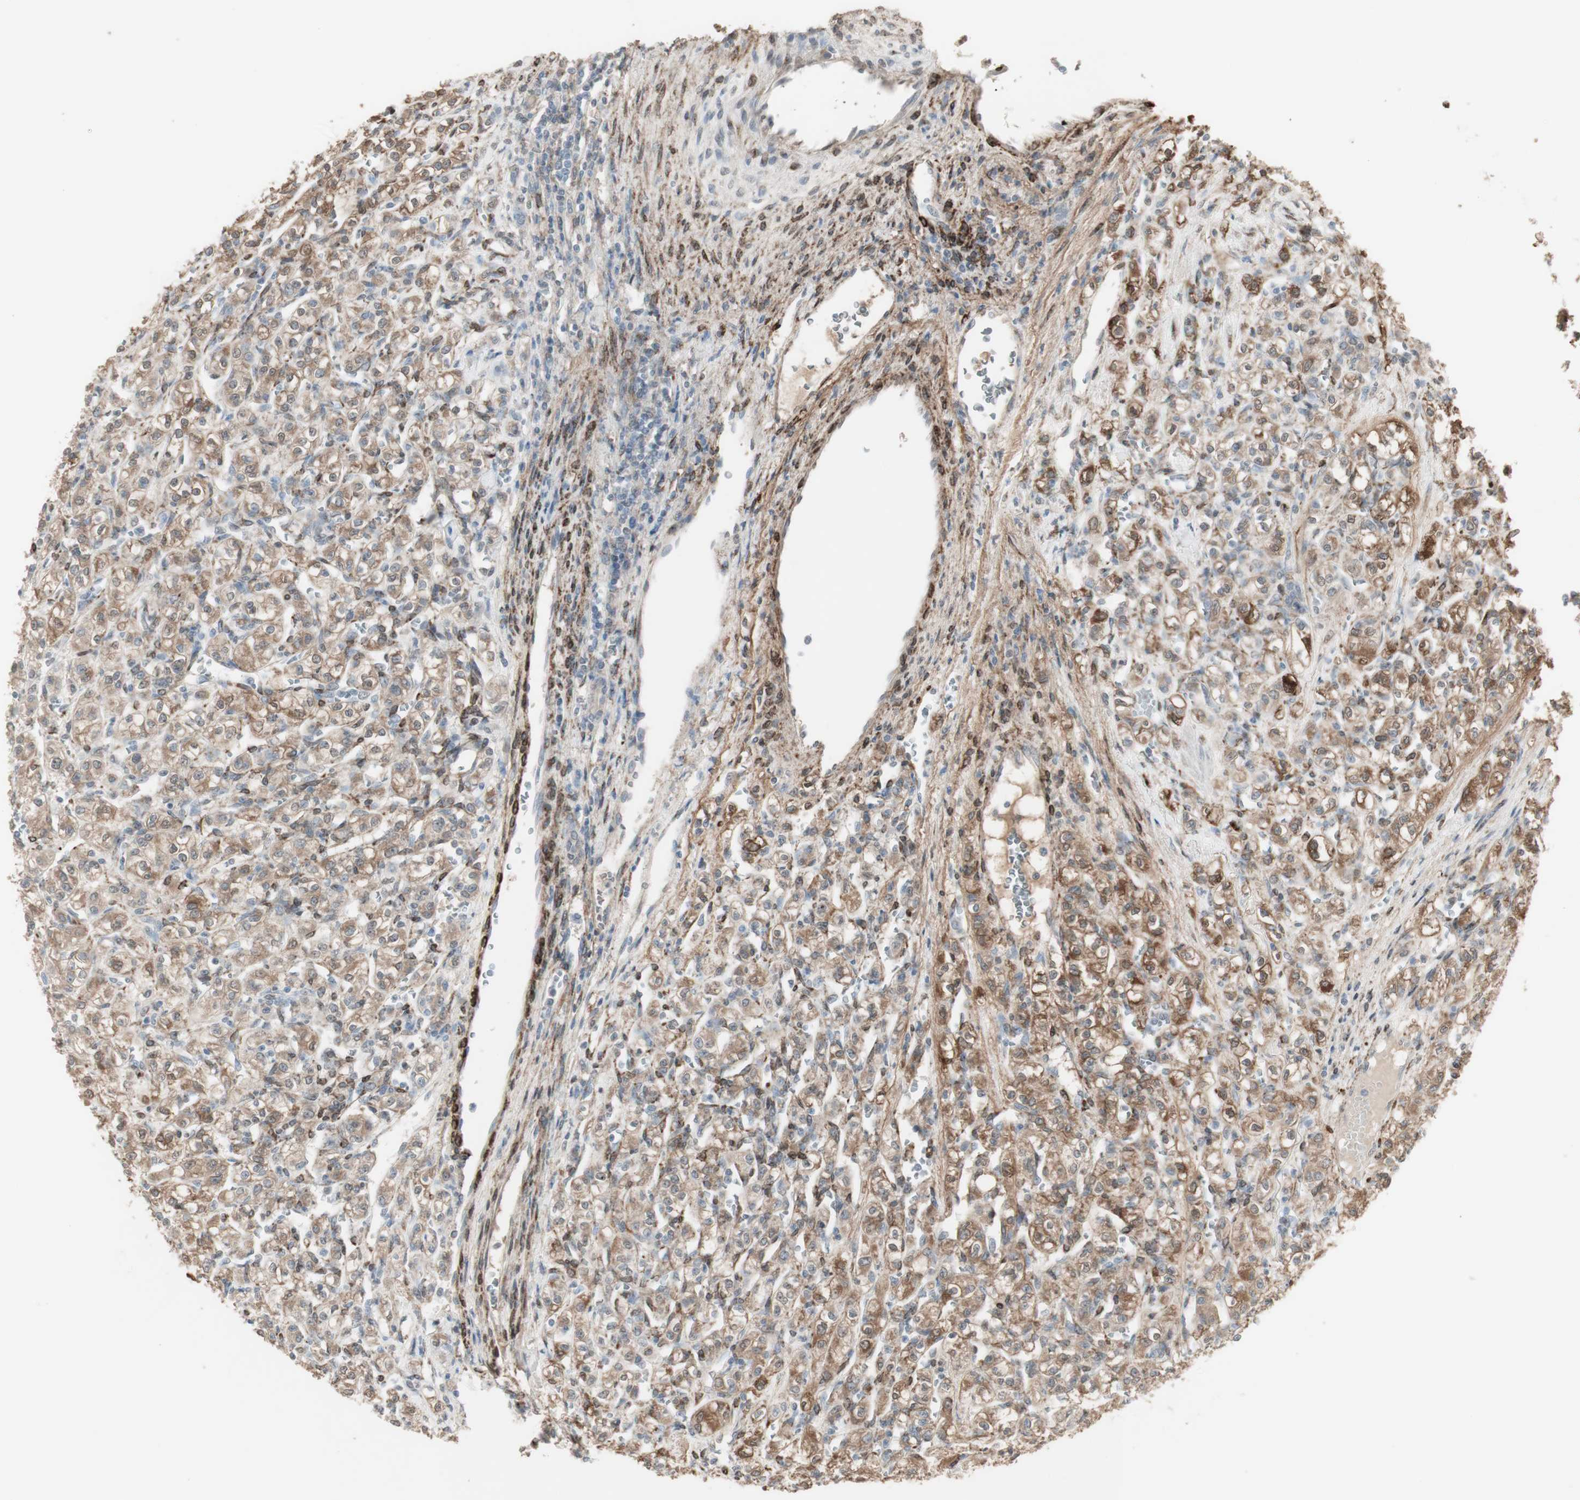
{"staining": {"intensity": "moderate", "quantity": ">75%", "location": "cytoplasmic/membranous"}, "tissue": "renal cancer", "cell_type": "Tumor cells", "image_type": "cancer", "snomed": [{"axis": "morphology", "description": "Adenocarcinoma, NOS"}, {"axis": "topography", "description": "Kidney"}], "caption": "An image of human renal cancer (adenocarcinoma) stained for a protein reveals moderate cytoplasmic/membranous brown staining in tumor cells.", "gene": "MUC3A", "patient": {"sex": "male", "age": 77}}